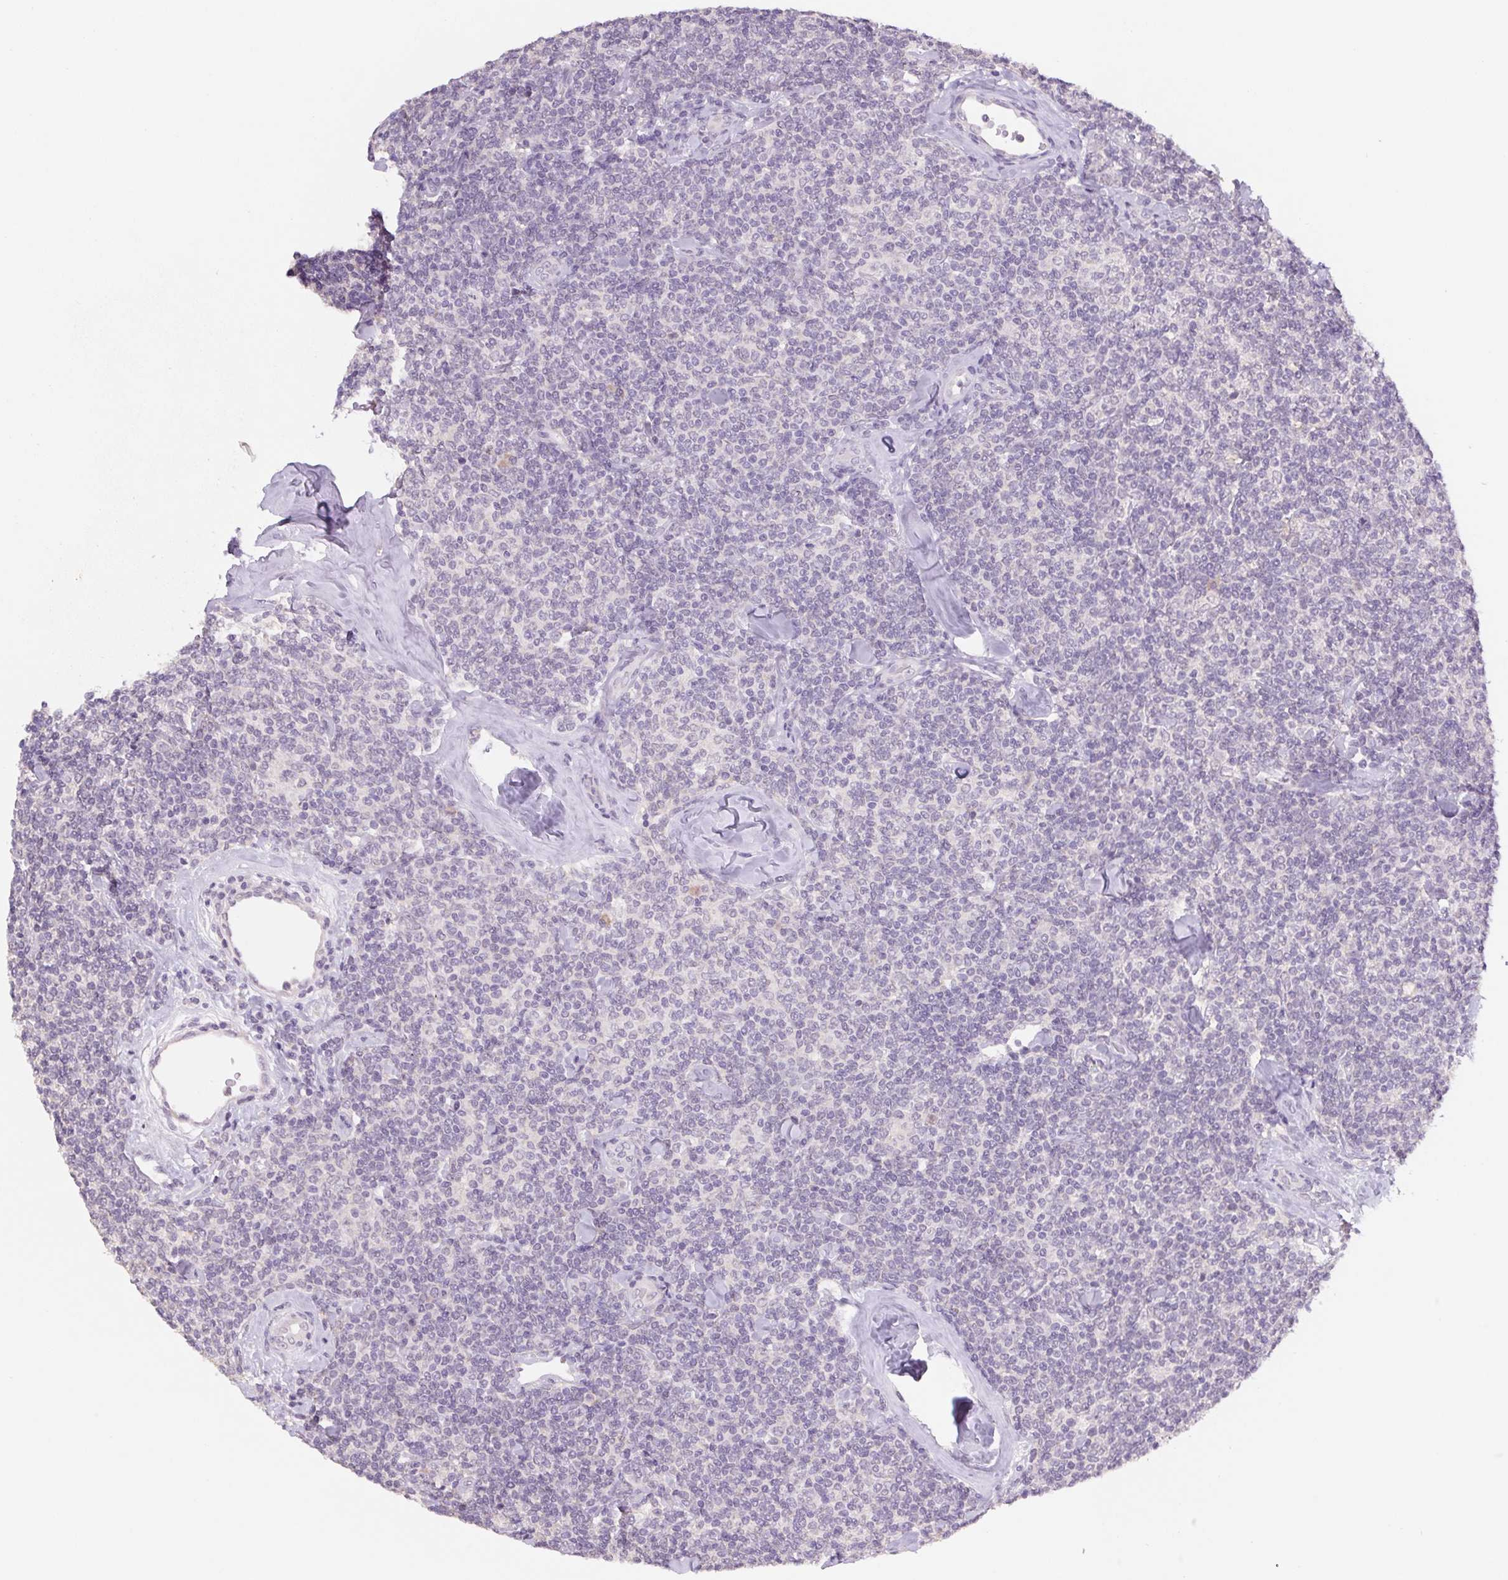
{"staining": {"intensity": "negative", "quantity": "none", "location": "none"}, "tissue": "lymphoma", "cell_type": "Tumor cells", "image_type": "cancer", "snomed": [{"axis": "morphology", "description": "Malignant lymphoma, non-Hodgkin's type, Low grade"}, {"axis": "topography", "description": "Lymph node"}], "caption": "Tumor cells are negative for protein expression in human lymphoma.", "gene": "PNMA8B", "patient": {"sex": "female", "age": 56}}